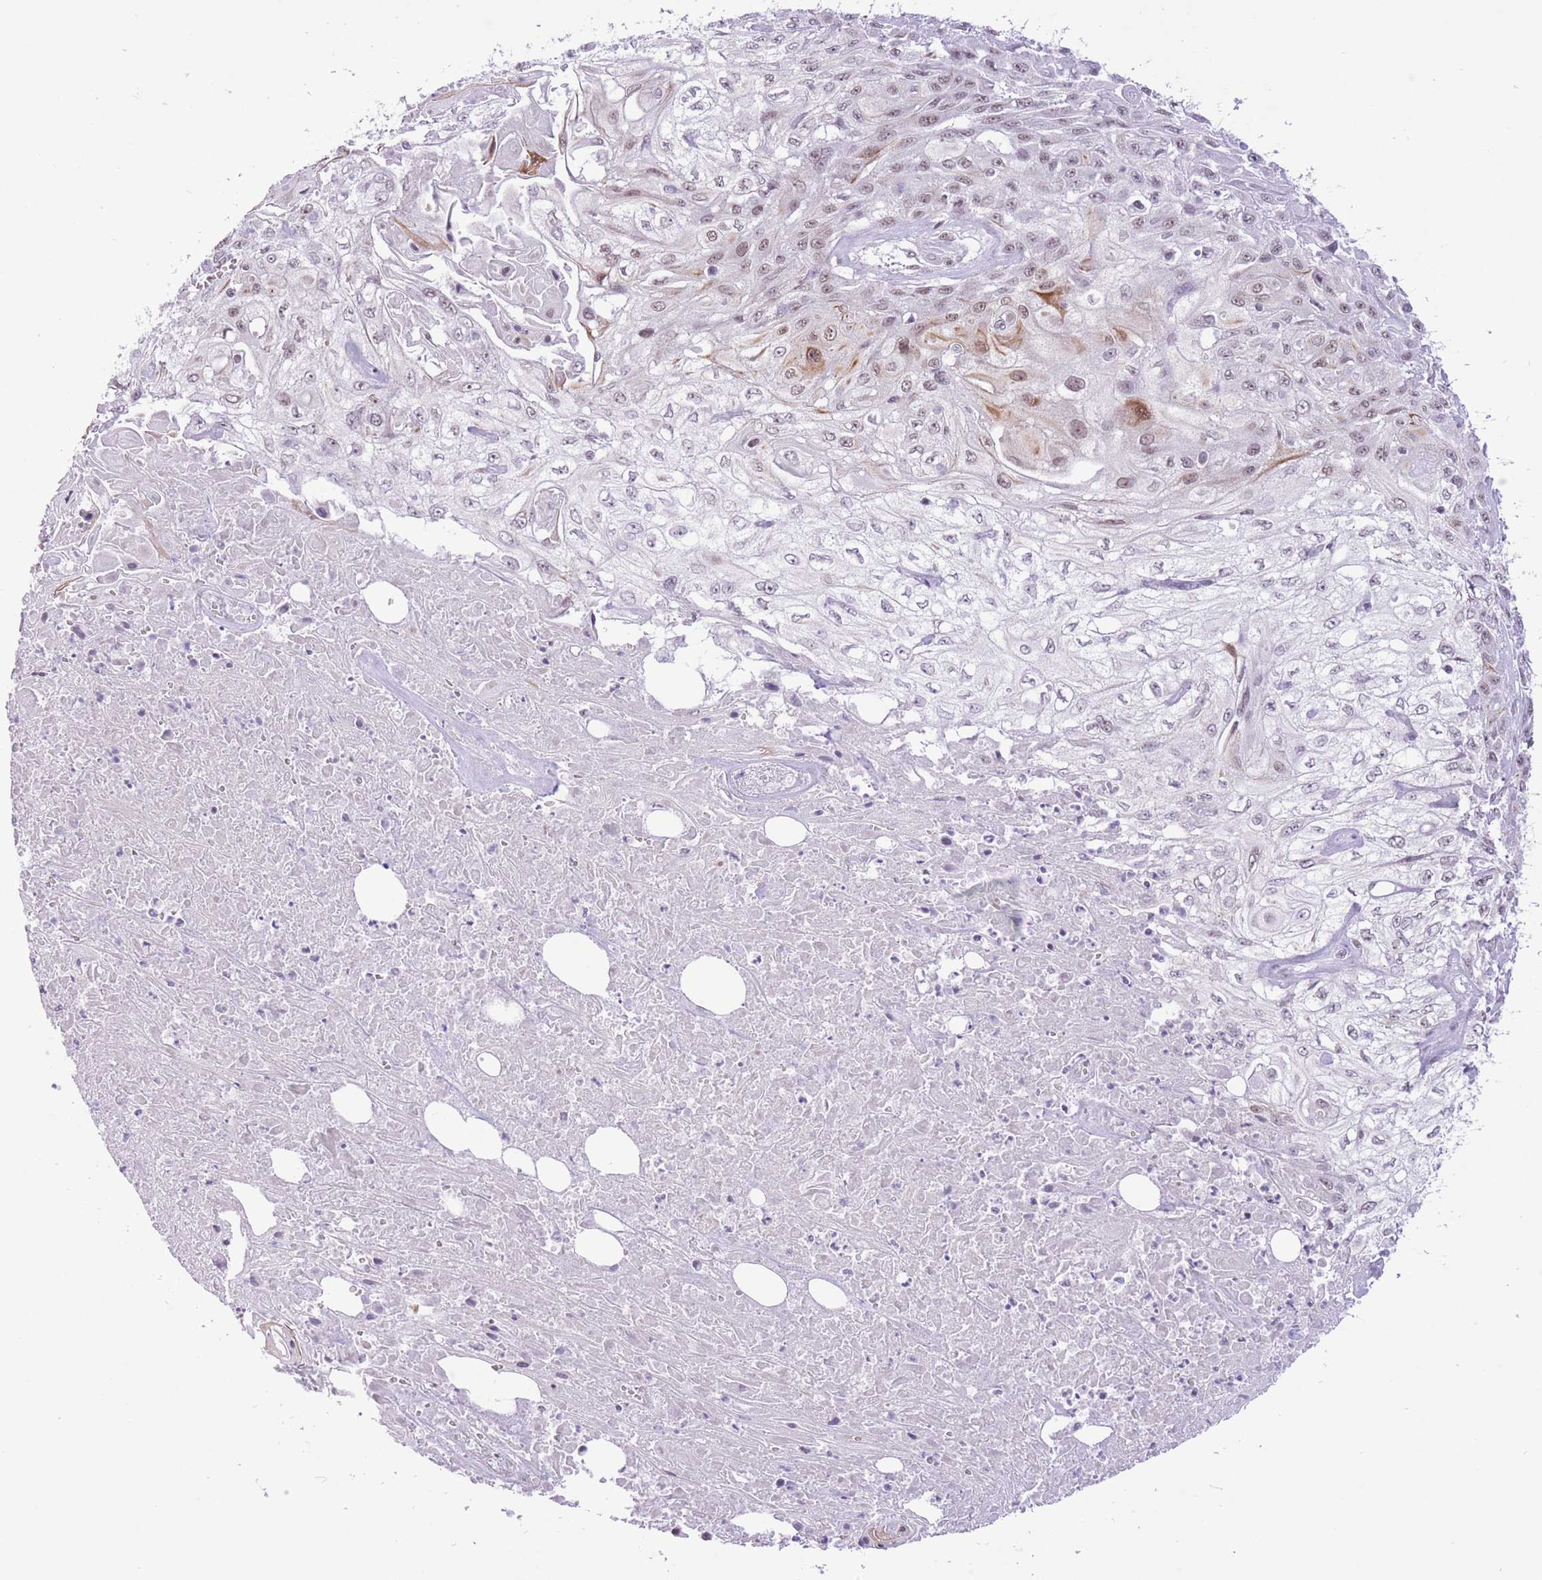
{"staining": {"intensity": "moderate", "quantity": ">75%", "location": "nuclear"}, "tissue": "skin cancer", "cell_type": "Tumor cells", "image_type": "cancer", "snomed": [{"axis": "morphology", "description": "Squamous cell carcinoma, NOS"}, {"axis": "morphology", "description": "Squamous cell carcinoma, metastatic, NOS"}, {"axis": "topography", "description": "Skin"}, {"axis": "topography", "description": "Lymph node"}], "caption": "A brown stain shows moderate nuclear staining of a protein in metastatic squamous cell carcinoma (skin) tumor cells.", "gene": "ZBED5", "patient": {"sex": "male", "age": 75}}